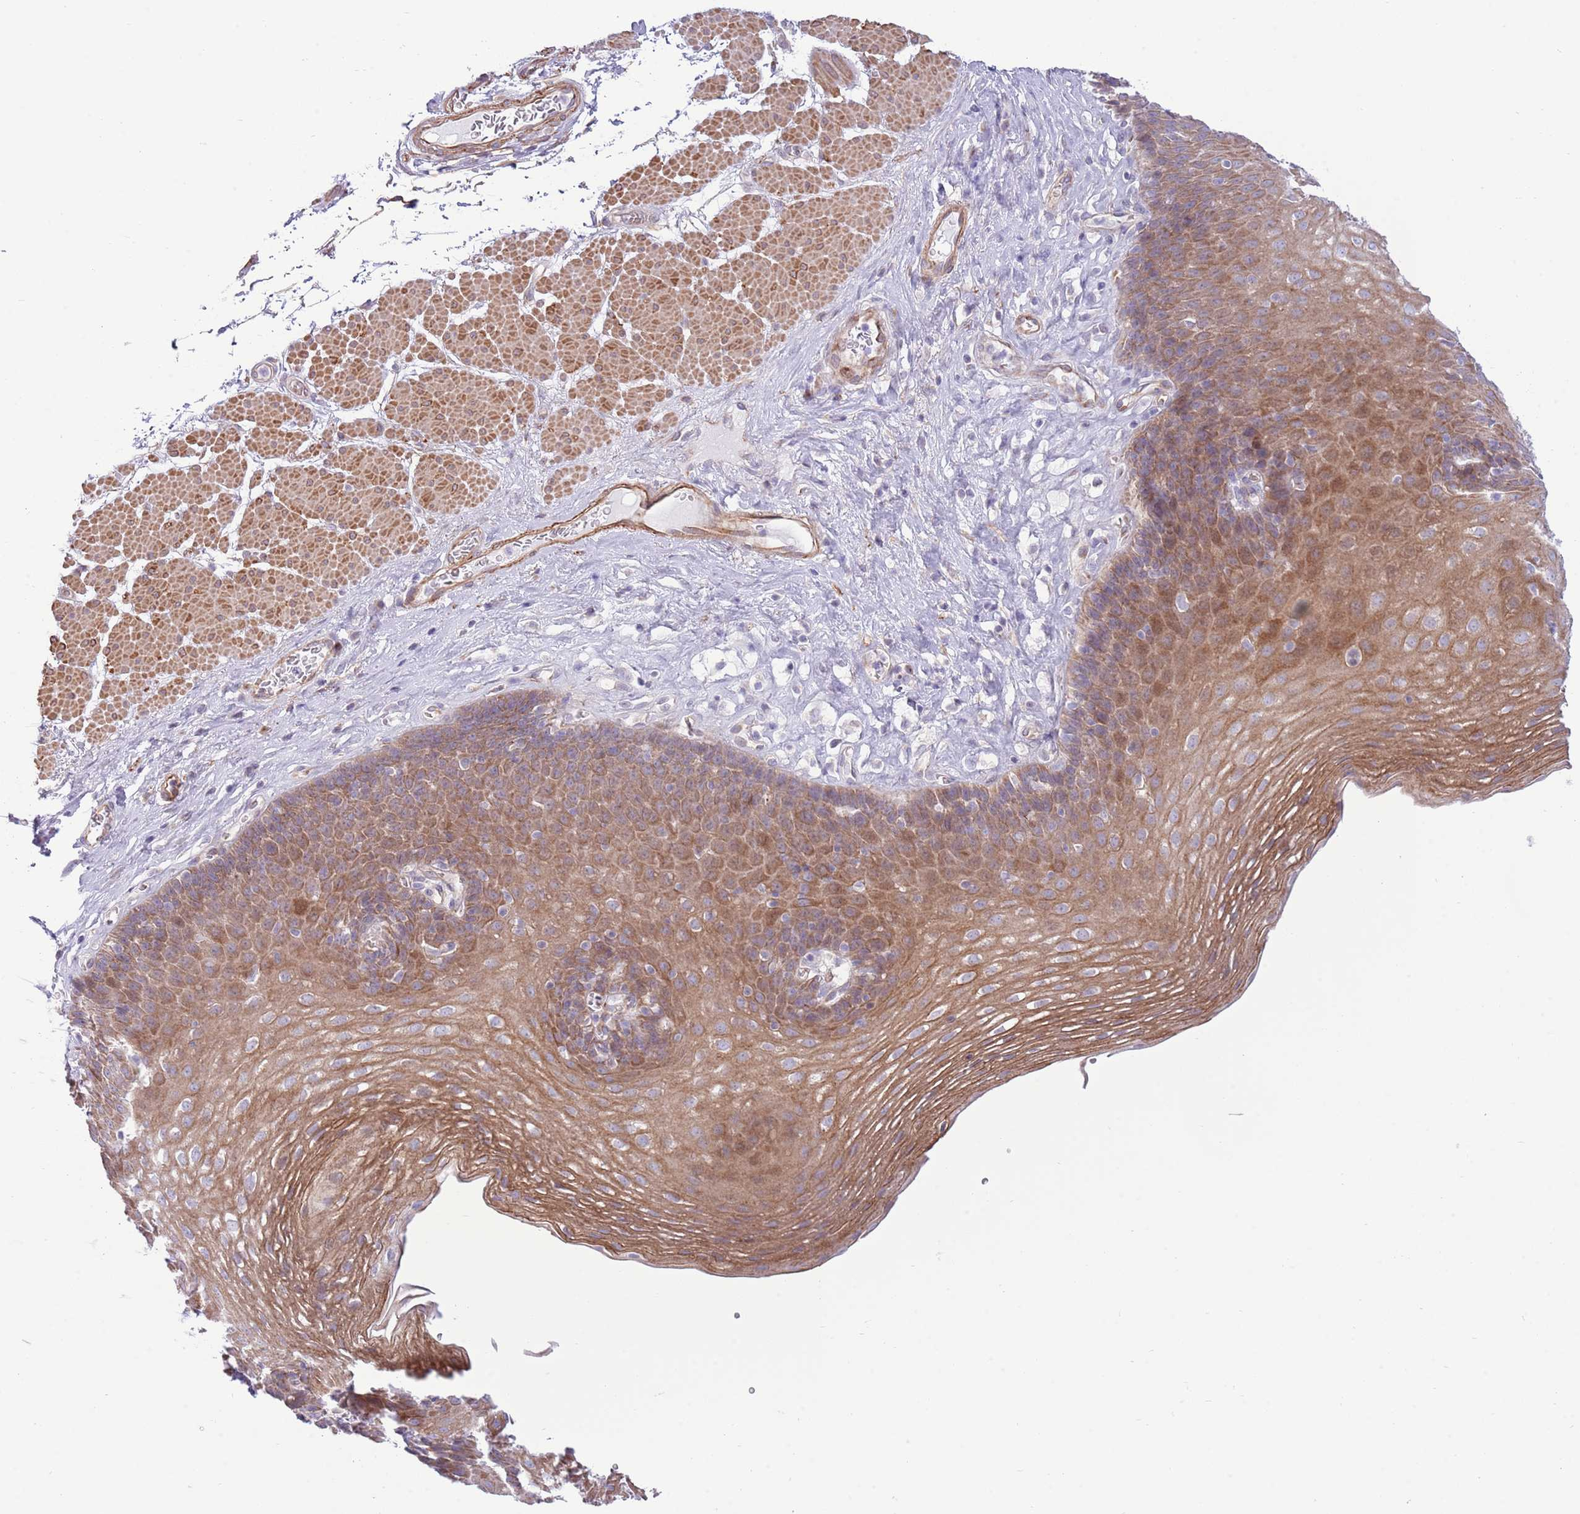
{"staining": {"intensity": "moderate", "quantity": ">75%", "location": "cytoplasmic/membranous"}, "tissue": "esophagus", "cell_type": "Squamous epithelial cells", "image_type": "normal", "snomed": [{"axis": "morphology", "description": "Normal tissue, NOS"}, {"axis": "topography", "description": "Esophagus"}], "caption": "Immunohistochemistry (IHC) histopathology image of benign esophagus: esophagus stained using immunohistochemistry demonstrates medium levels of moderate protein expression localized specifically in the cytoplasmic/membranous of squamous epithelial cells, appearing as a cytoplasmic/membranous brown color.", "gene": "ZC4H2", "patient": {"sex": "female", "age": 66}}